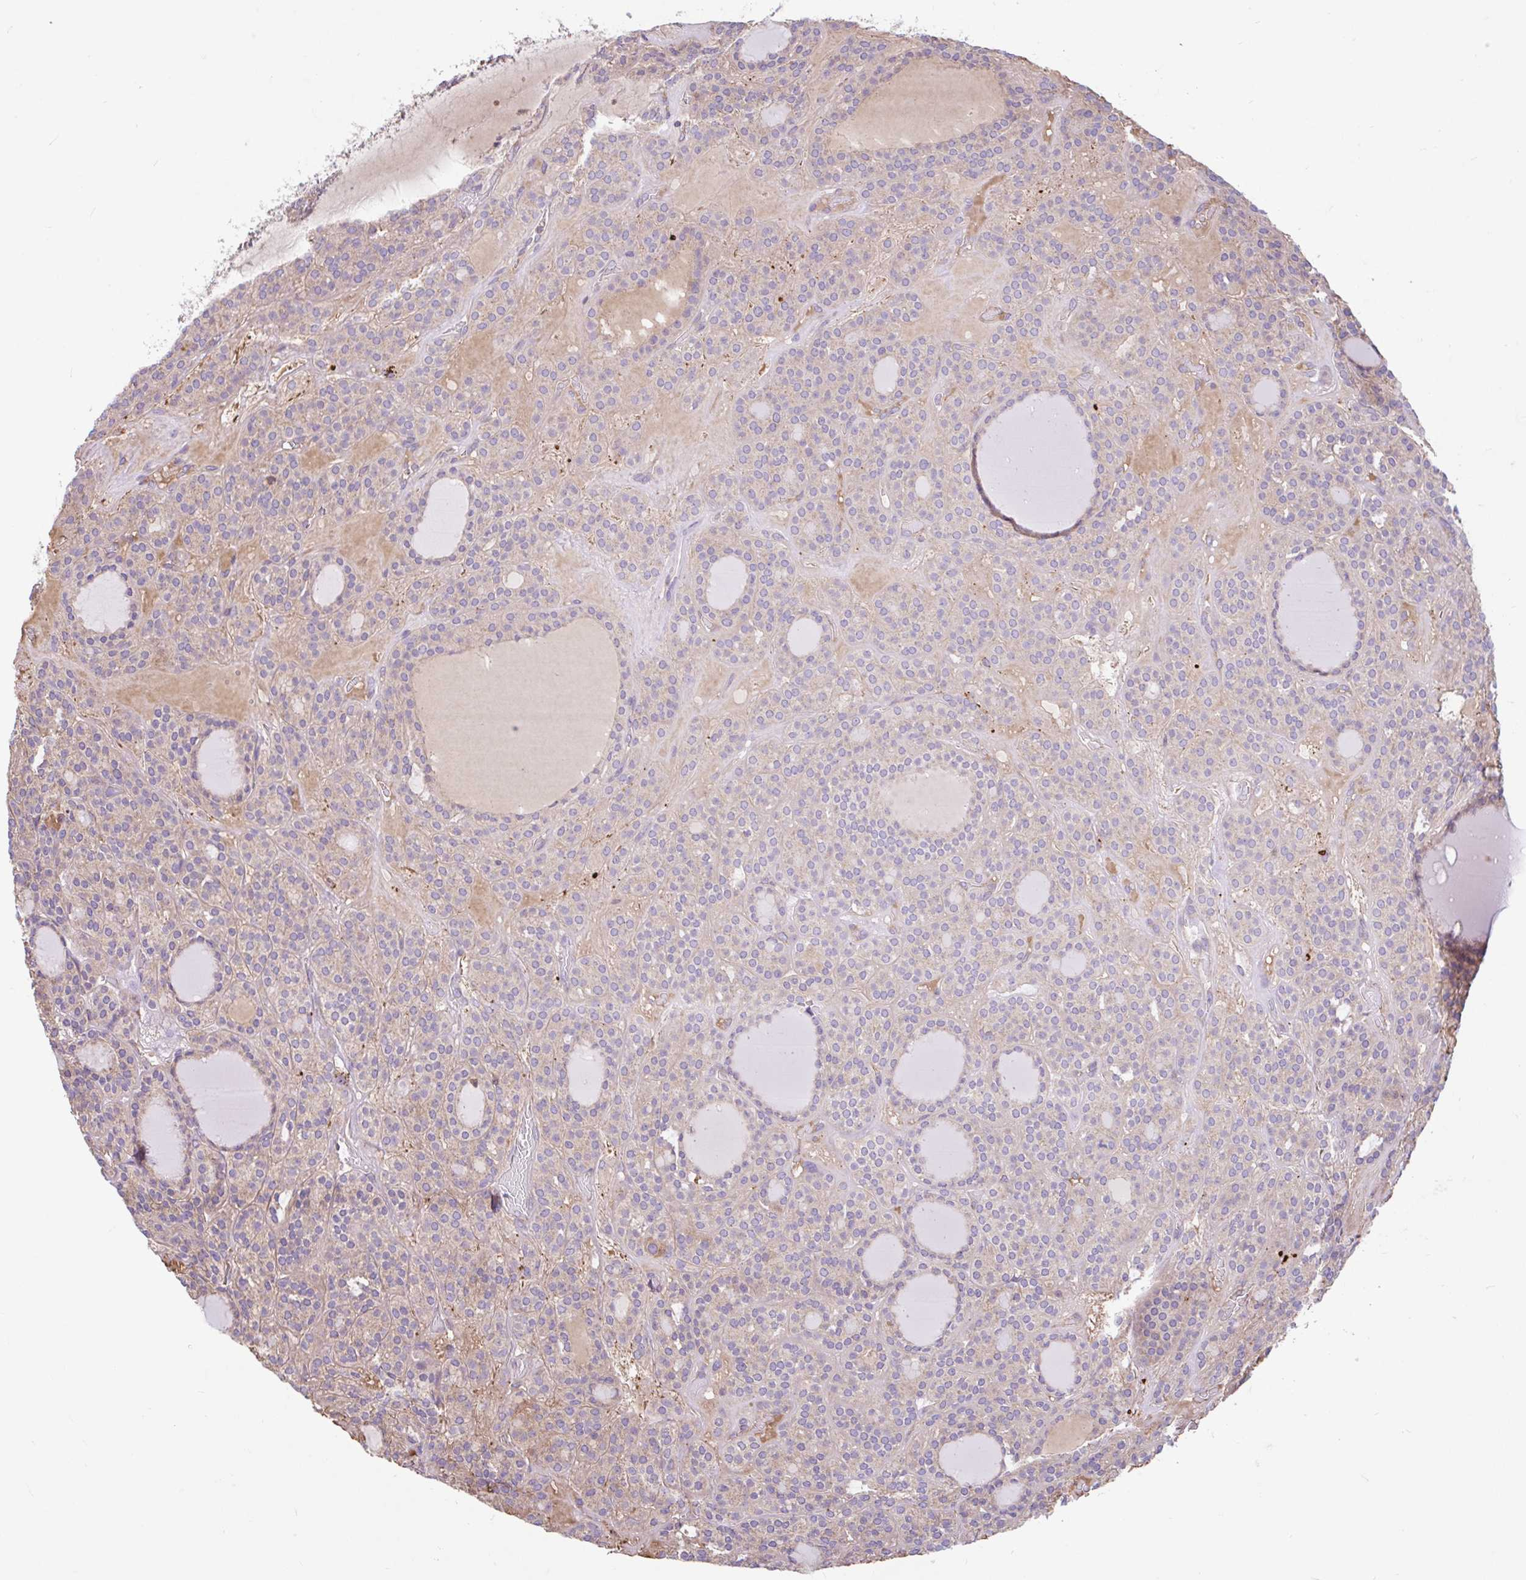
{"staining": {"intensity": "weak", "quantity": "<25%", "location": "cytoplasmic/membranous"}, "tissue": "thyroid cancer", "cell_type": "Tumor cells", "image_type": "cancer", "snomed": [{"axis": "morphology", "description": "Follicular adenoma carcinoma, NOS"}, {"axis": "topography", "description": "Thyroid gland"}], "caption": "Immunohistochemistry of human thyroid follicular adenoma carcinoma reveals no positivity in tumor cells.", "gene": "RALBP1", "patient": {"sex": "female", "age": 63}}